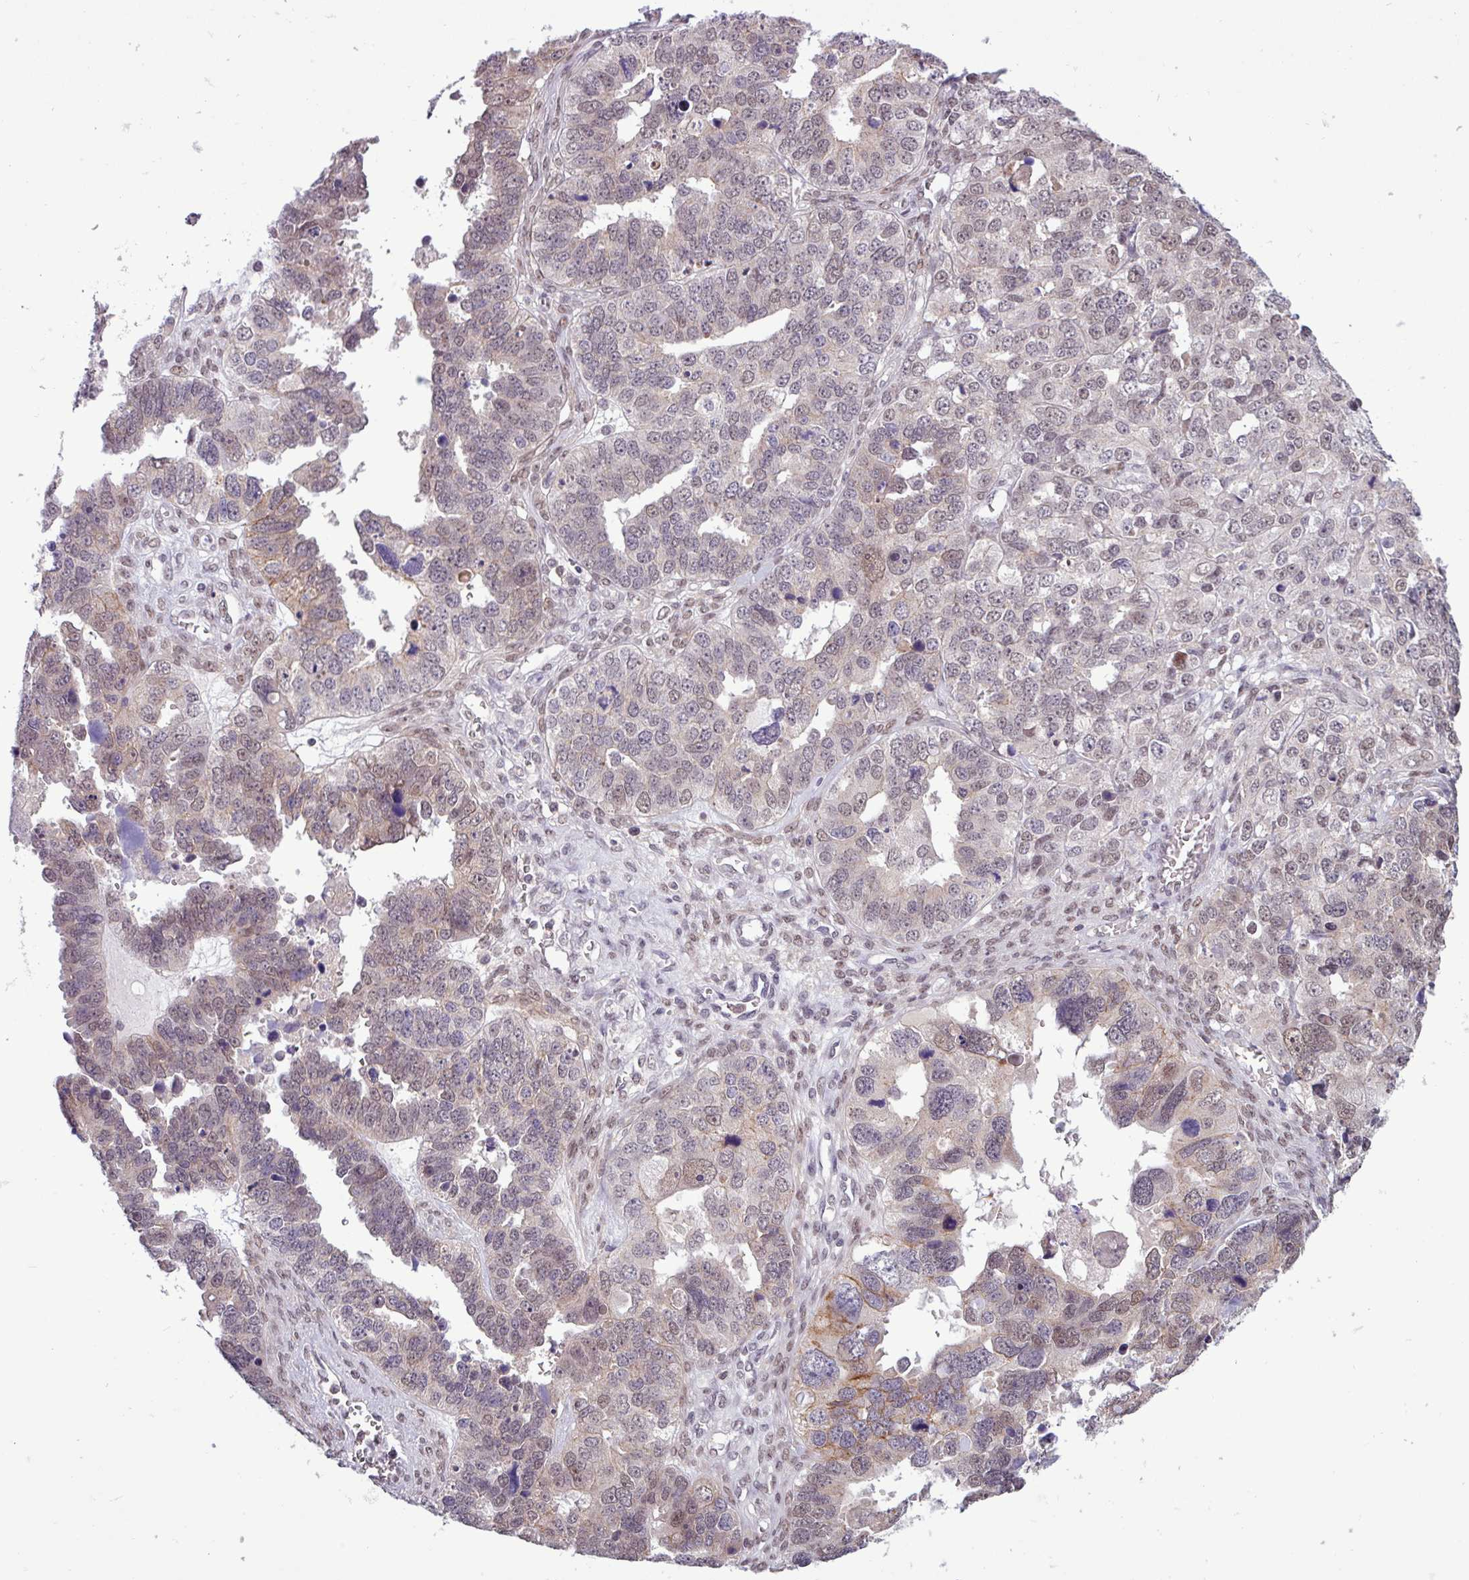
{"staining": {"intensity": "moderate", "quantity": "25%-75%", "location": "nuclear"}, "tissue": "ovarian cancer", "cell_type": "Tumor cells", "image_type": "cancer", "snomed": [{"axis": "morphology", "description": "Cystadenocarcinoma, serous, NOS"}, {"axis": "topography", "description": "Ovary"}], "caption": "Immunohistochemistry (IHC) of human serous cystadenocarcinoma (ovarian) exhibits medium levels of moderate nuclear positivity in about 25%-75% of tumor cells.", "gene": "NOTCH2", "patient": {"sex": "female", "age": 76}}